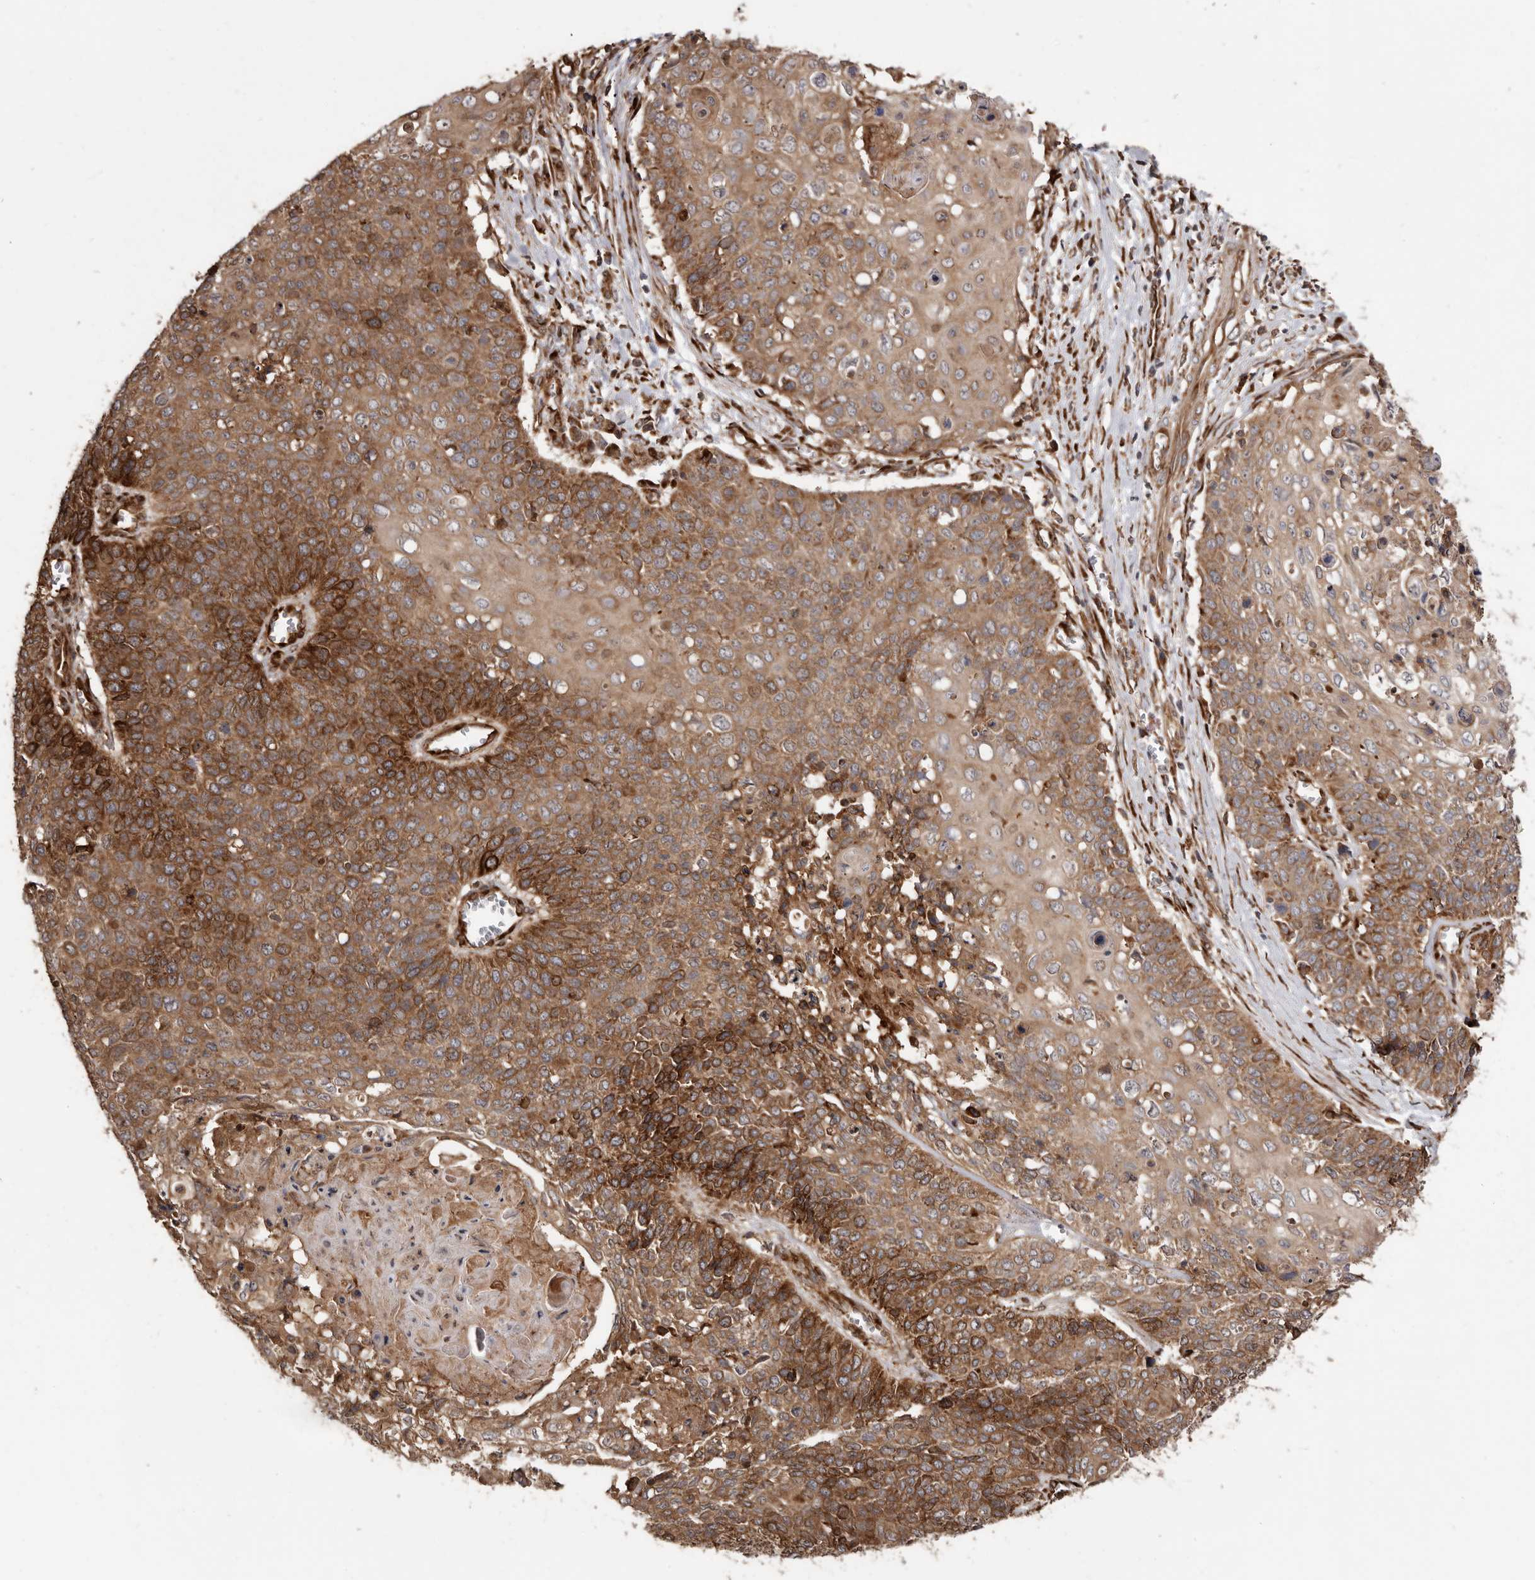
{"staining": {"intensity": "moderate", "quantity": ">75%", "location": "cytoplasmic/membranous"}, "tissue": "cervical cancer", "cell_type": "Tumor cells", "image_type": "cancer", "snomed": [{"axis": "morphology", "description": "Squamous cell carcinoma, NOS"}, {"axis": "topography", "description": "Cervix"}], "caption": "Protein staining shows moderate cytoplasmic/membranous staining in approximately >75% of tumor cells in cervical cancer.", "gene": "FLAD1", "patient": {"sex": "female", "age": 39}}